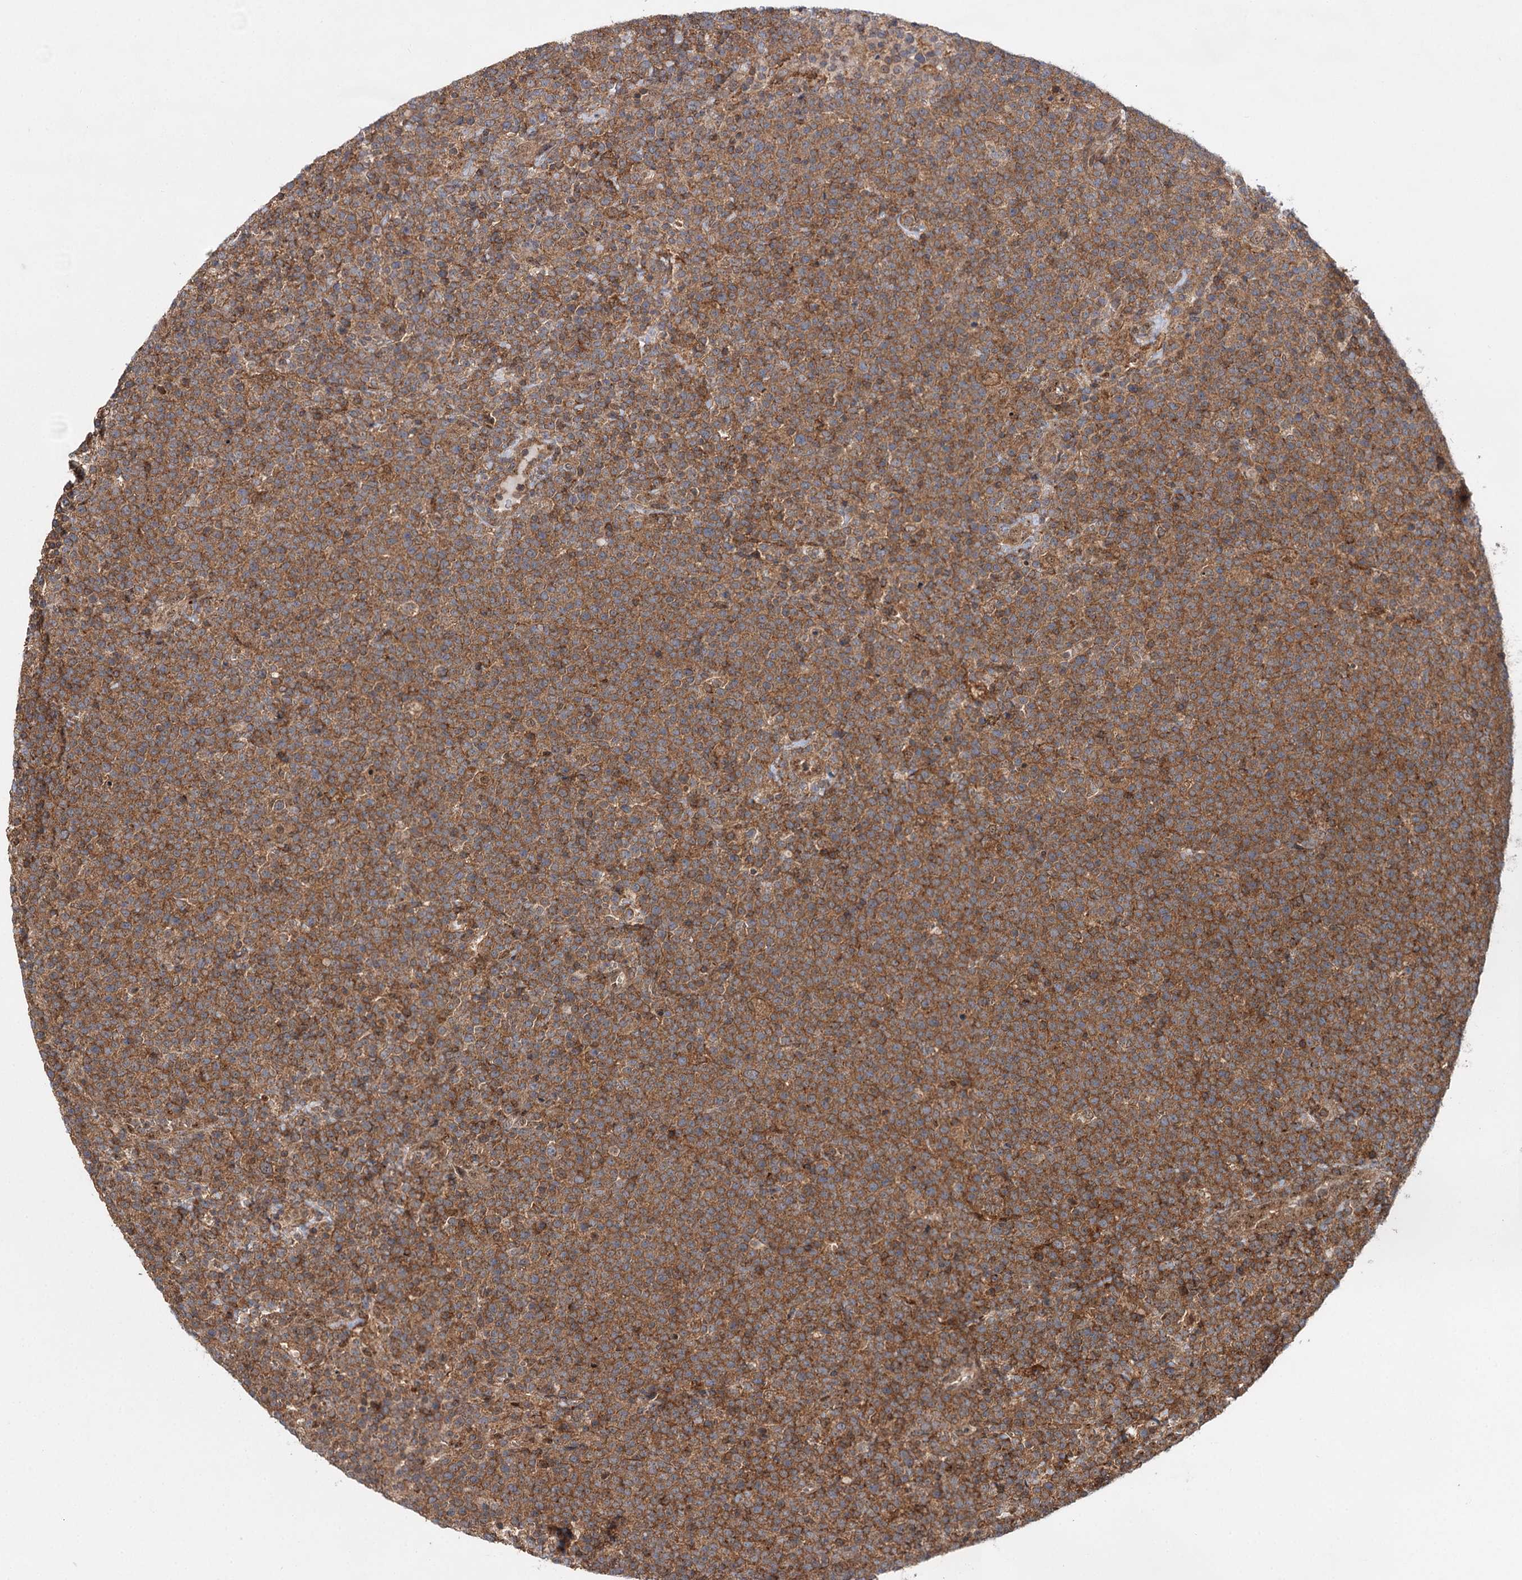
{"staining": {"intensity": "moderate", "quantity": ">75%", "location": "cytoplasmic/membranous"}, "tissue": "lymphoma", "cell_type": "Tumor cells", "image_type": "cancer", "snomed": [{"axis": "morphology", "description": "Malignant lymphoma, non-Hodgkin's type, High grade"}, {"axis": "topography", "description": "Lymph node"}], "caption": "Moderate cytoplasmic/membranous expression for a protein is appreciated in approximately >75% of tumor cells of high-grade malignant lymphoma, non-Hodgkin's type using immunohistochemistry (IHC).", "gene": "C12orf4", "patient": {"sex": "male", "age": 61}}